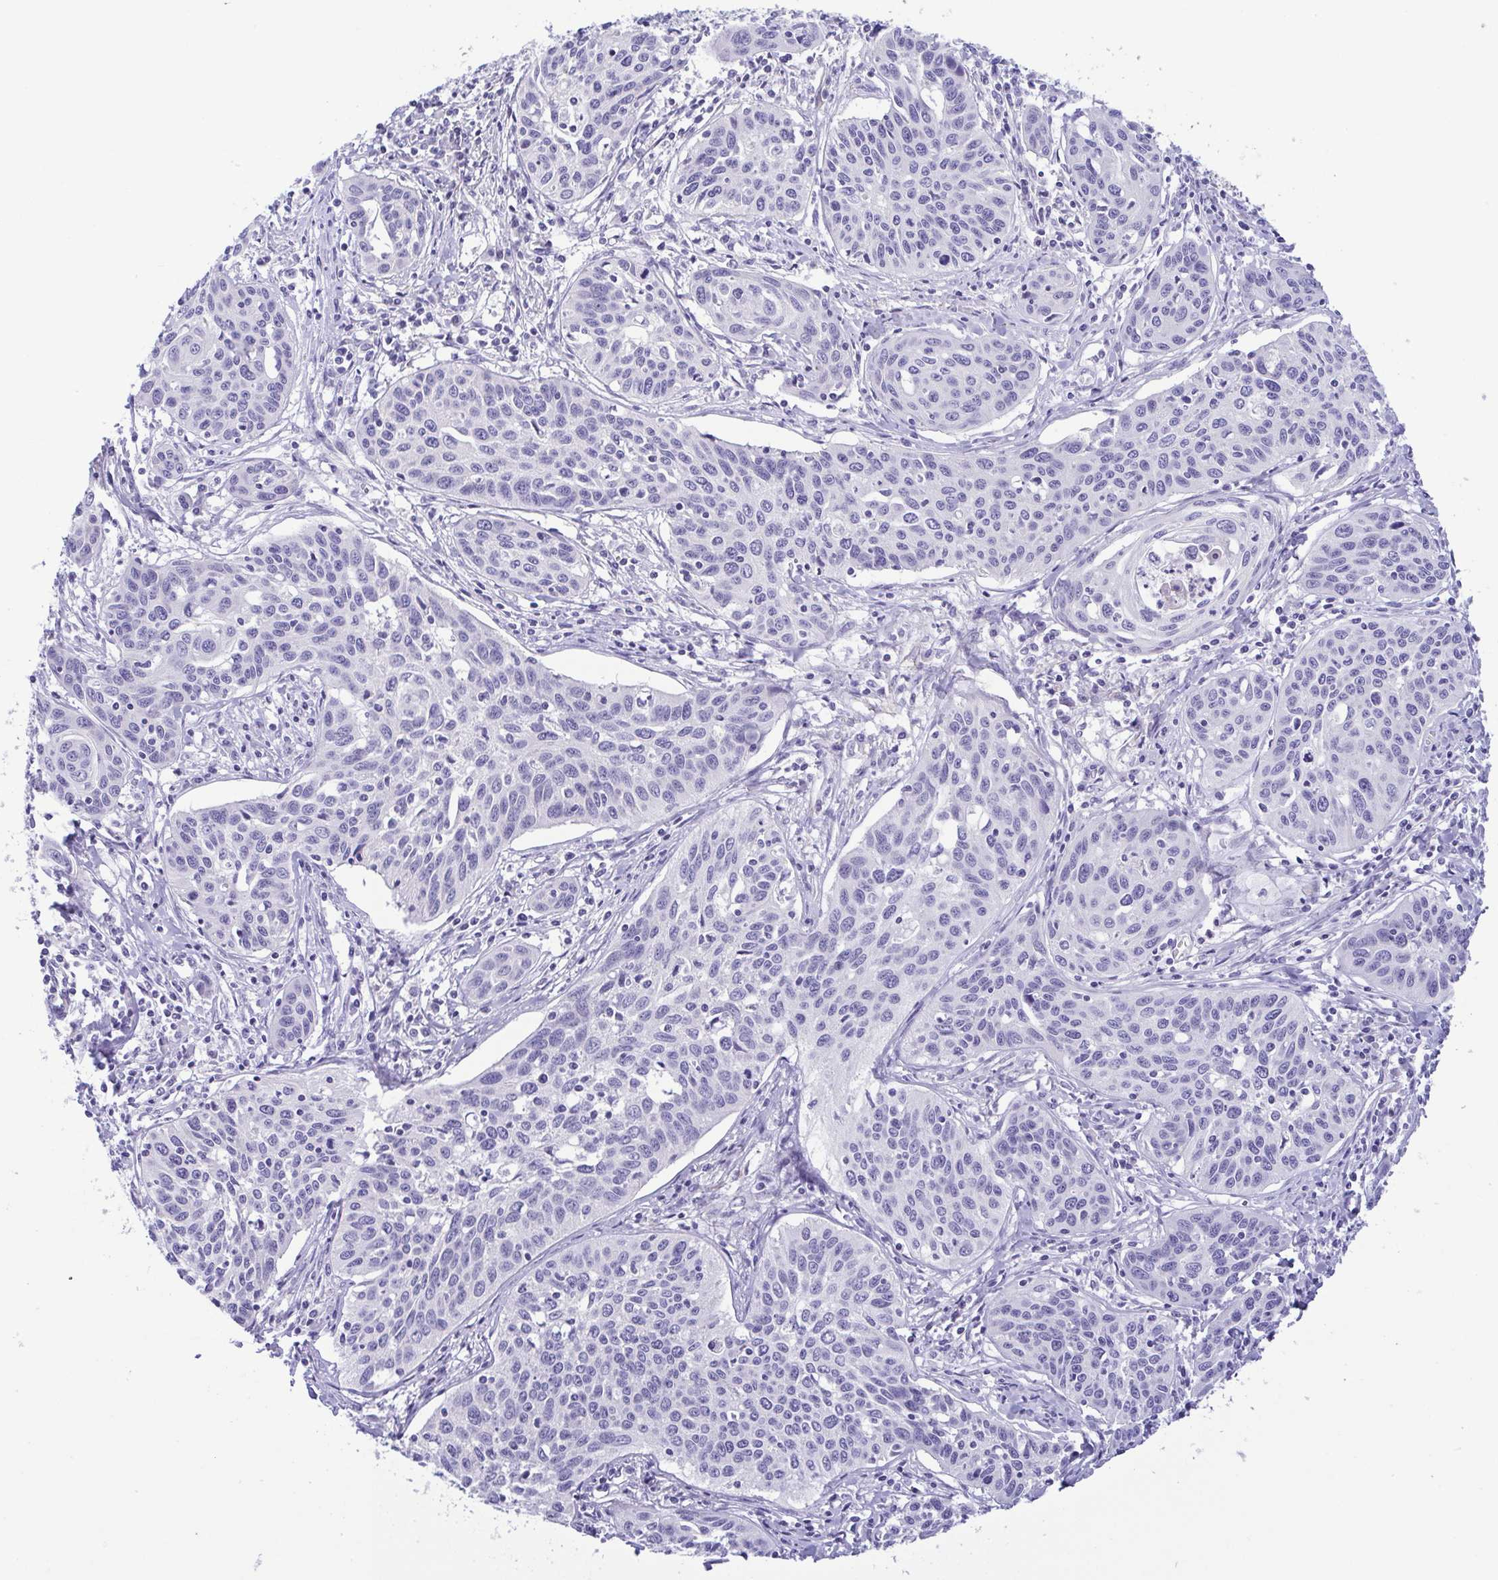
{"staining": {"intensity": "negative", "quantity": "none", "location": "none"}, "tissue": "cervical cancer", "cell_type": "Tumor cells", "image_type": "cancer", "snomed": [{"axis": "morphology", "description": "Squamous cell carcinoma, NOS"}, {"axis": "topography", "description": "Cervix"}], "caption": "IHC histopathology image of cervical cancer (squamous cell carcinoma) stained for a protein (brown), which demonstrates no staining in tumor cells. (Immunohistochemistry (ihc), brightfield microscopy, high magnification).", "gene": "MYL7", "patient": {"sex": "female", "age": 31}}